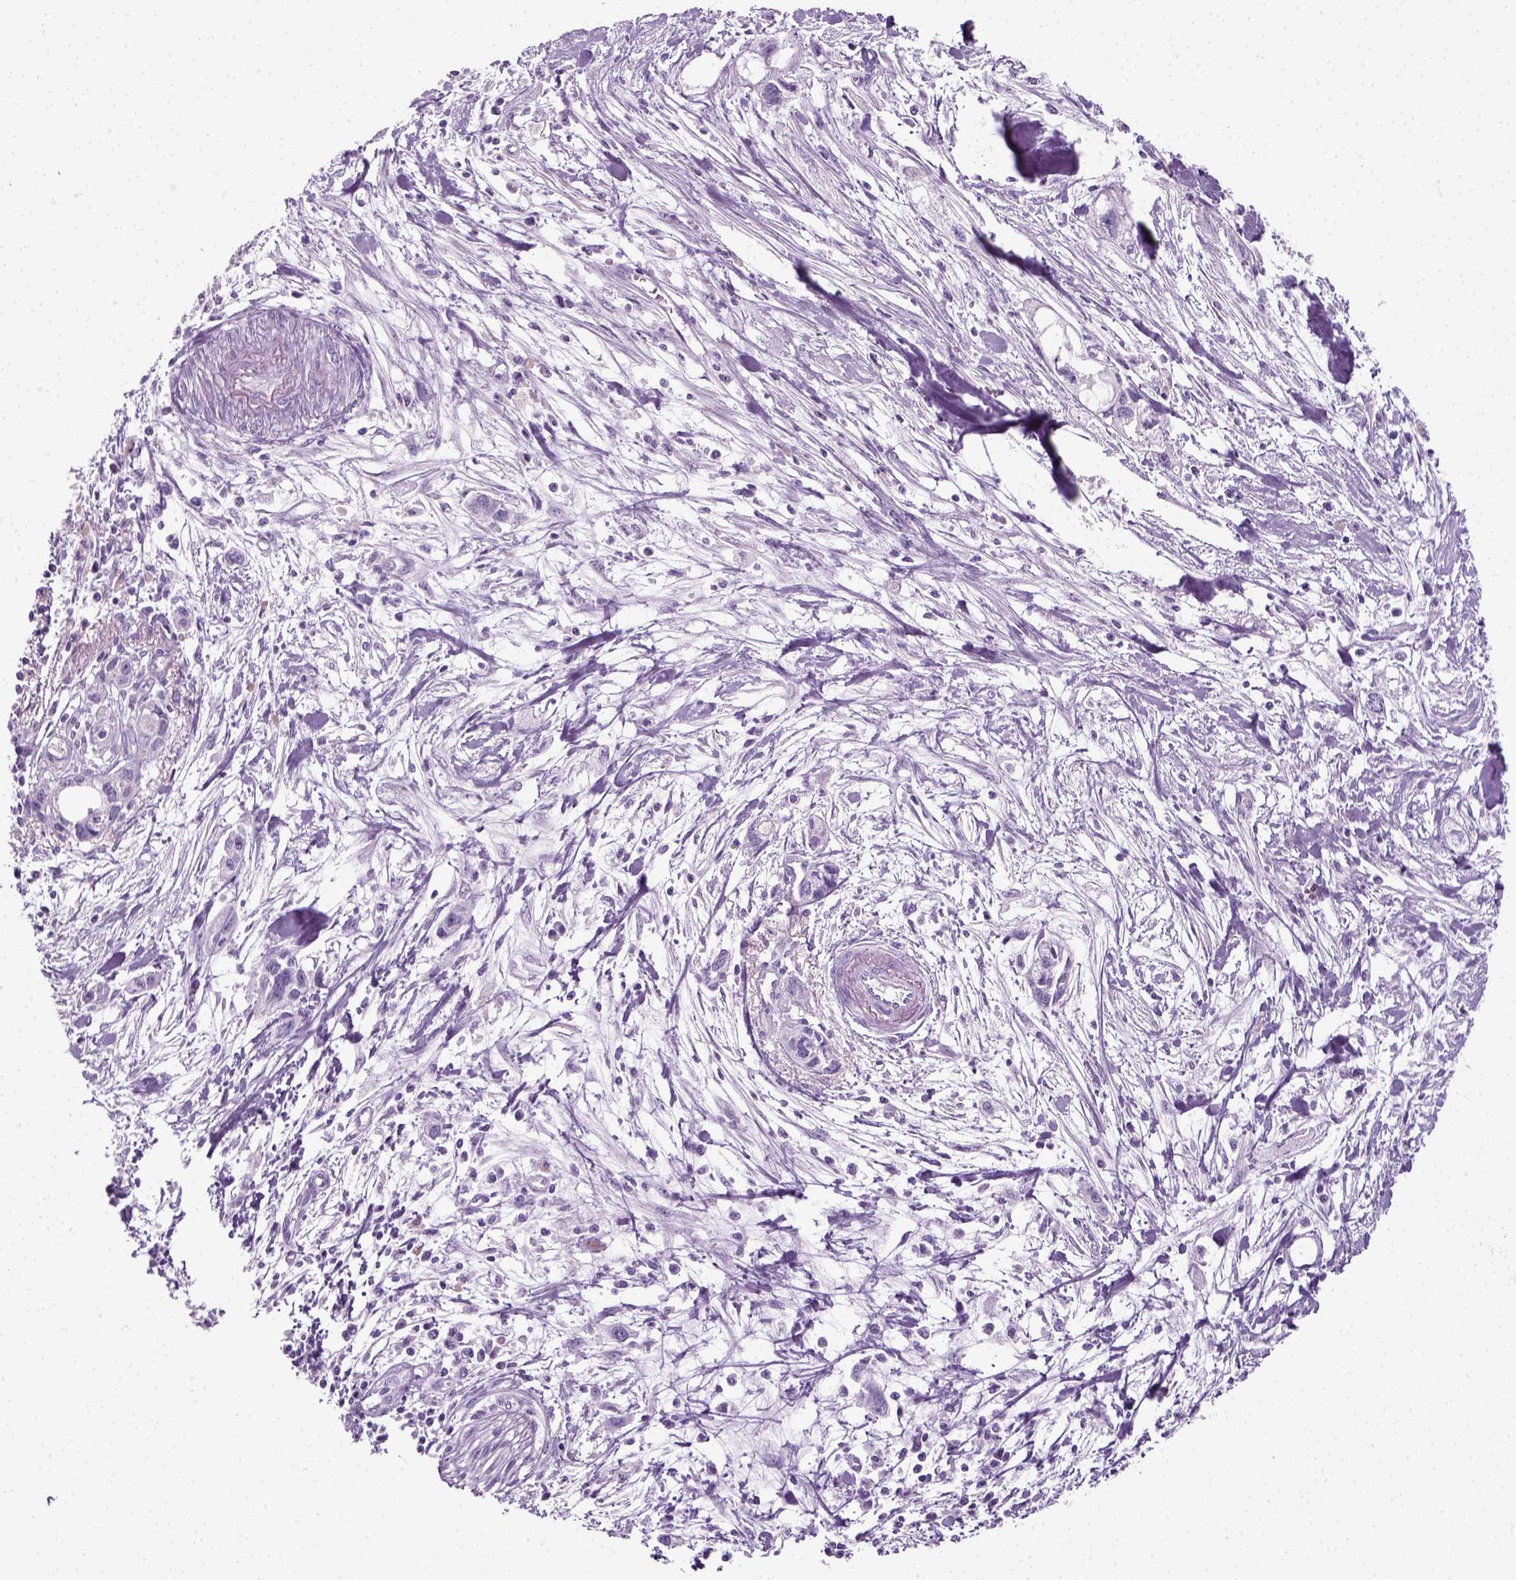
{"staining": {"intensity": "negative", "quantity": "none", "location": "none"}, "tissue": "pancreatic cancer", "cell_type": "Tumor cells", "image_type": "cancer", "snomed": [{"axis": "morphology", "description": "Adenocarcinoma, NOS"}, {"axis": "topography", "description": "Pancreas"}], "caption": "An immunohistochemistry (IHC) histopathology image of adenocarcinoma (pancreatic) is shown. There is no staining in tumor cells of adenocarcinoma (pancreatic).", "gene": "SLC12A5", "patient": {"sex": "female", "age": 61}}